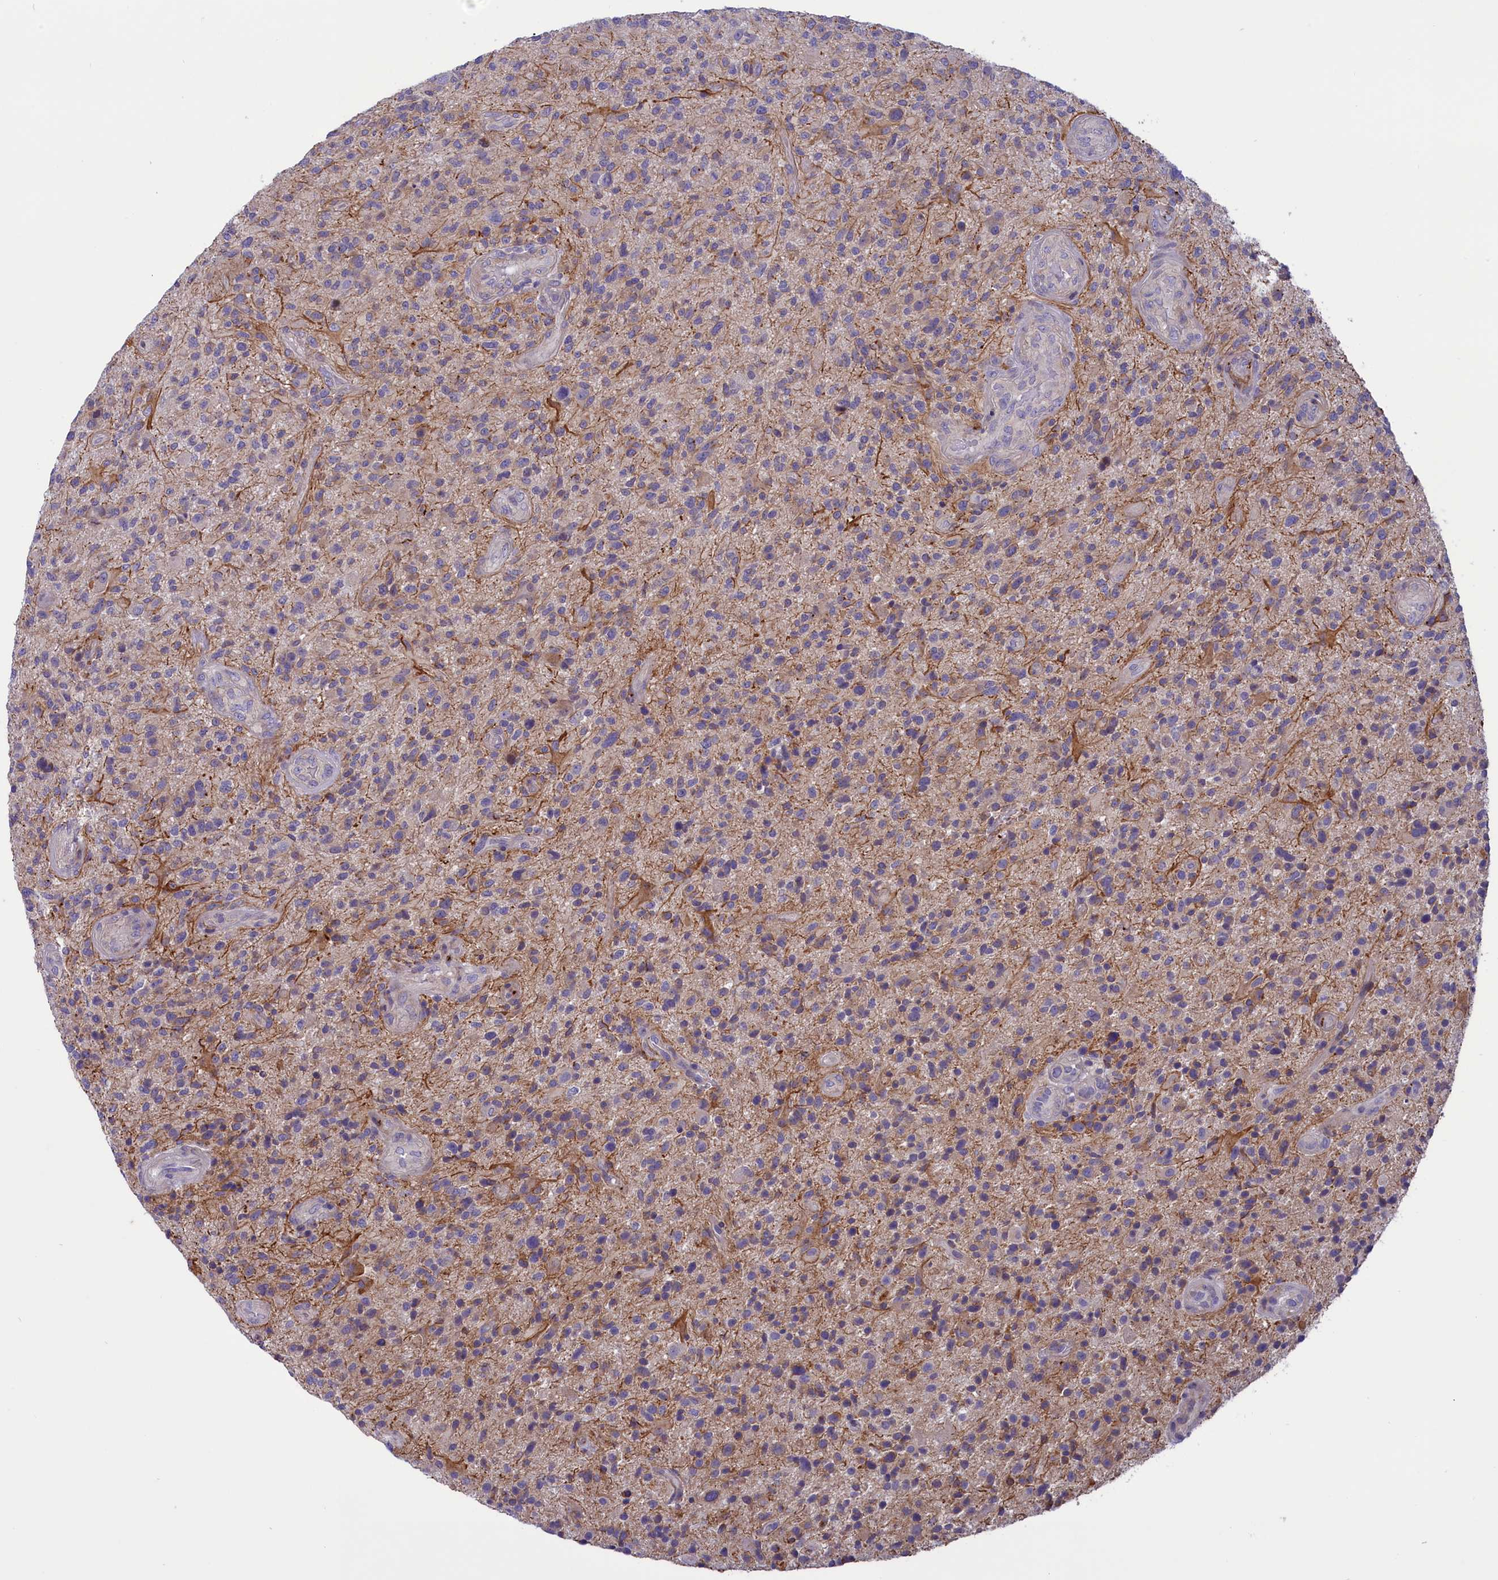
{"staining": {"intensity": "negative", "quantity": "none", "location": "none"}, "tissue": "glioma", "cell_type": "Tumor cells", "image_type": "cancer", "snomed": [{"axis": "morphology", "description": "Glioma, malignant, High grade"}, {"axis": "topography", "description": "Brain"}], "caption": "Human glioma stained for a protein using immunohistochemistry shows no positivity in tumor cells.", "gene": "CORO2A", "patient": {"sex": "male", "age": 47}}